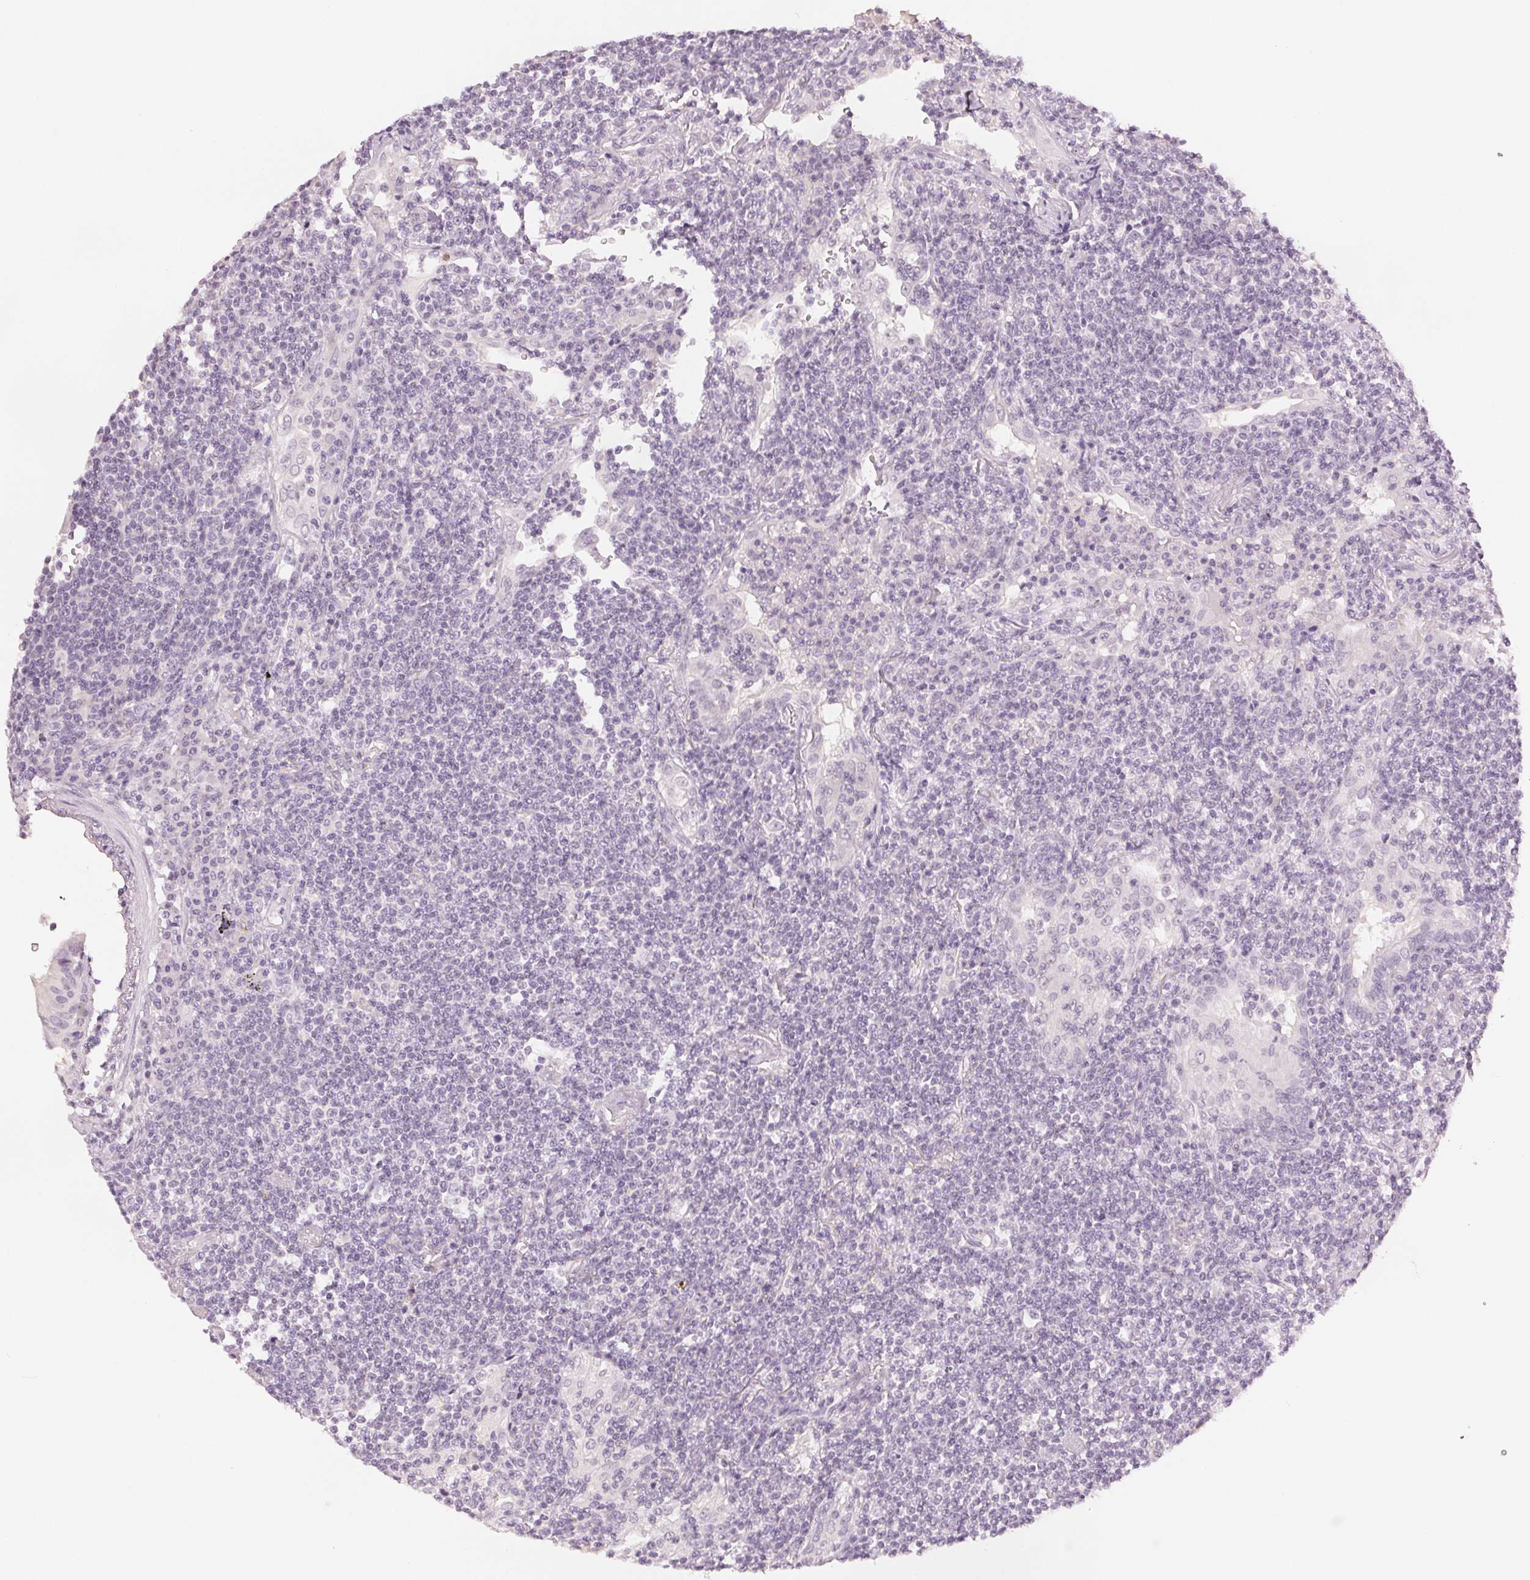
{"staining": {"intensity": "negative", "quantity": "none", "location": "none"}, "tissue": "lymphoma", "cell_type": "Tumor cells", "image_type": "cancer", "snomed": [{"axis": "morphology", "description": "Malignant lymphoma, non-Hodgkin's type, Low grade"}, {"axis": "topography", "description": "Lung"}], "caption": "The immunohistochemistry micrograph has no significant staining in tumor cells of lymphoma tissue. Brightfield microscopy of immunohistochemistry (IHC) stained with DAB (3,3'-diaminobenzidine) (brown) and hematoxylin (blue), captured at high magnification.", "gene": "SCGN", "patient": {"sex": "female", "age": 71}}